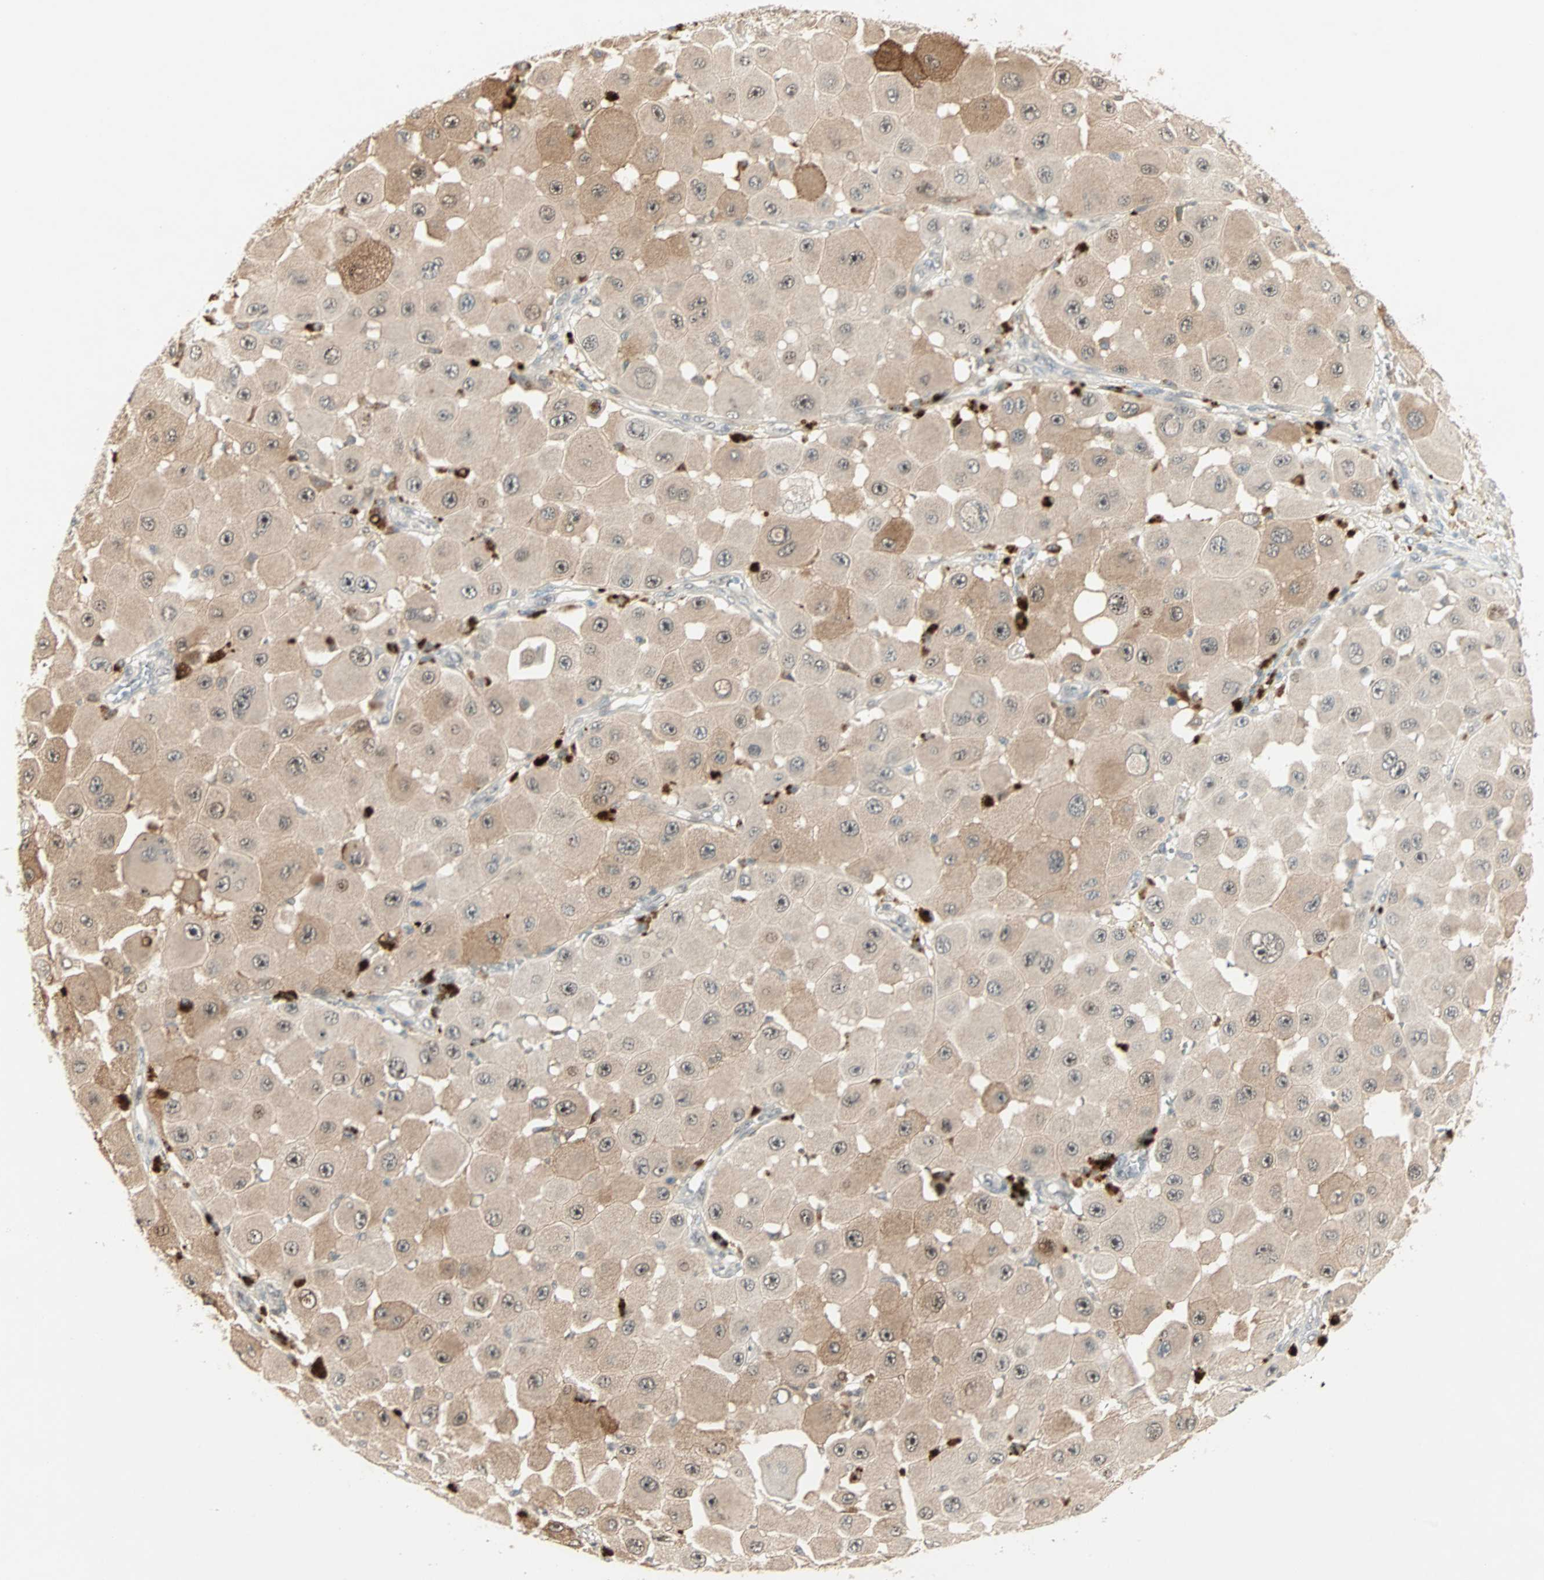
{"staining": {"intensity": "weak", "quantity": "25%-75%", "location": "cytoplasmic/membranous"}, "tissue": "melanoma", "cell_type": "Tumor cells", "image_type": "cancer", "snomed": [{"axis": "morphology", "description": "Malignant melanoma, NOS"}, {"axis": "topography", "description": "Skin"}], "caption": "Protein staining of melanoma tissue reveals weak cytoplasmic/membranous positivity in about 25%-75% of tumor cells.", "gene": "ACSL5", "patient": {"sex": "female", "age": 81}}